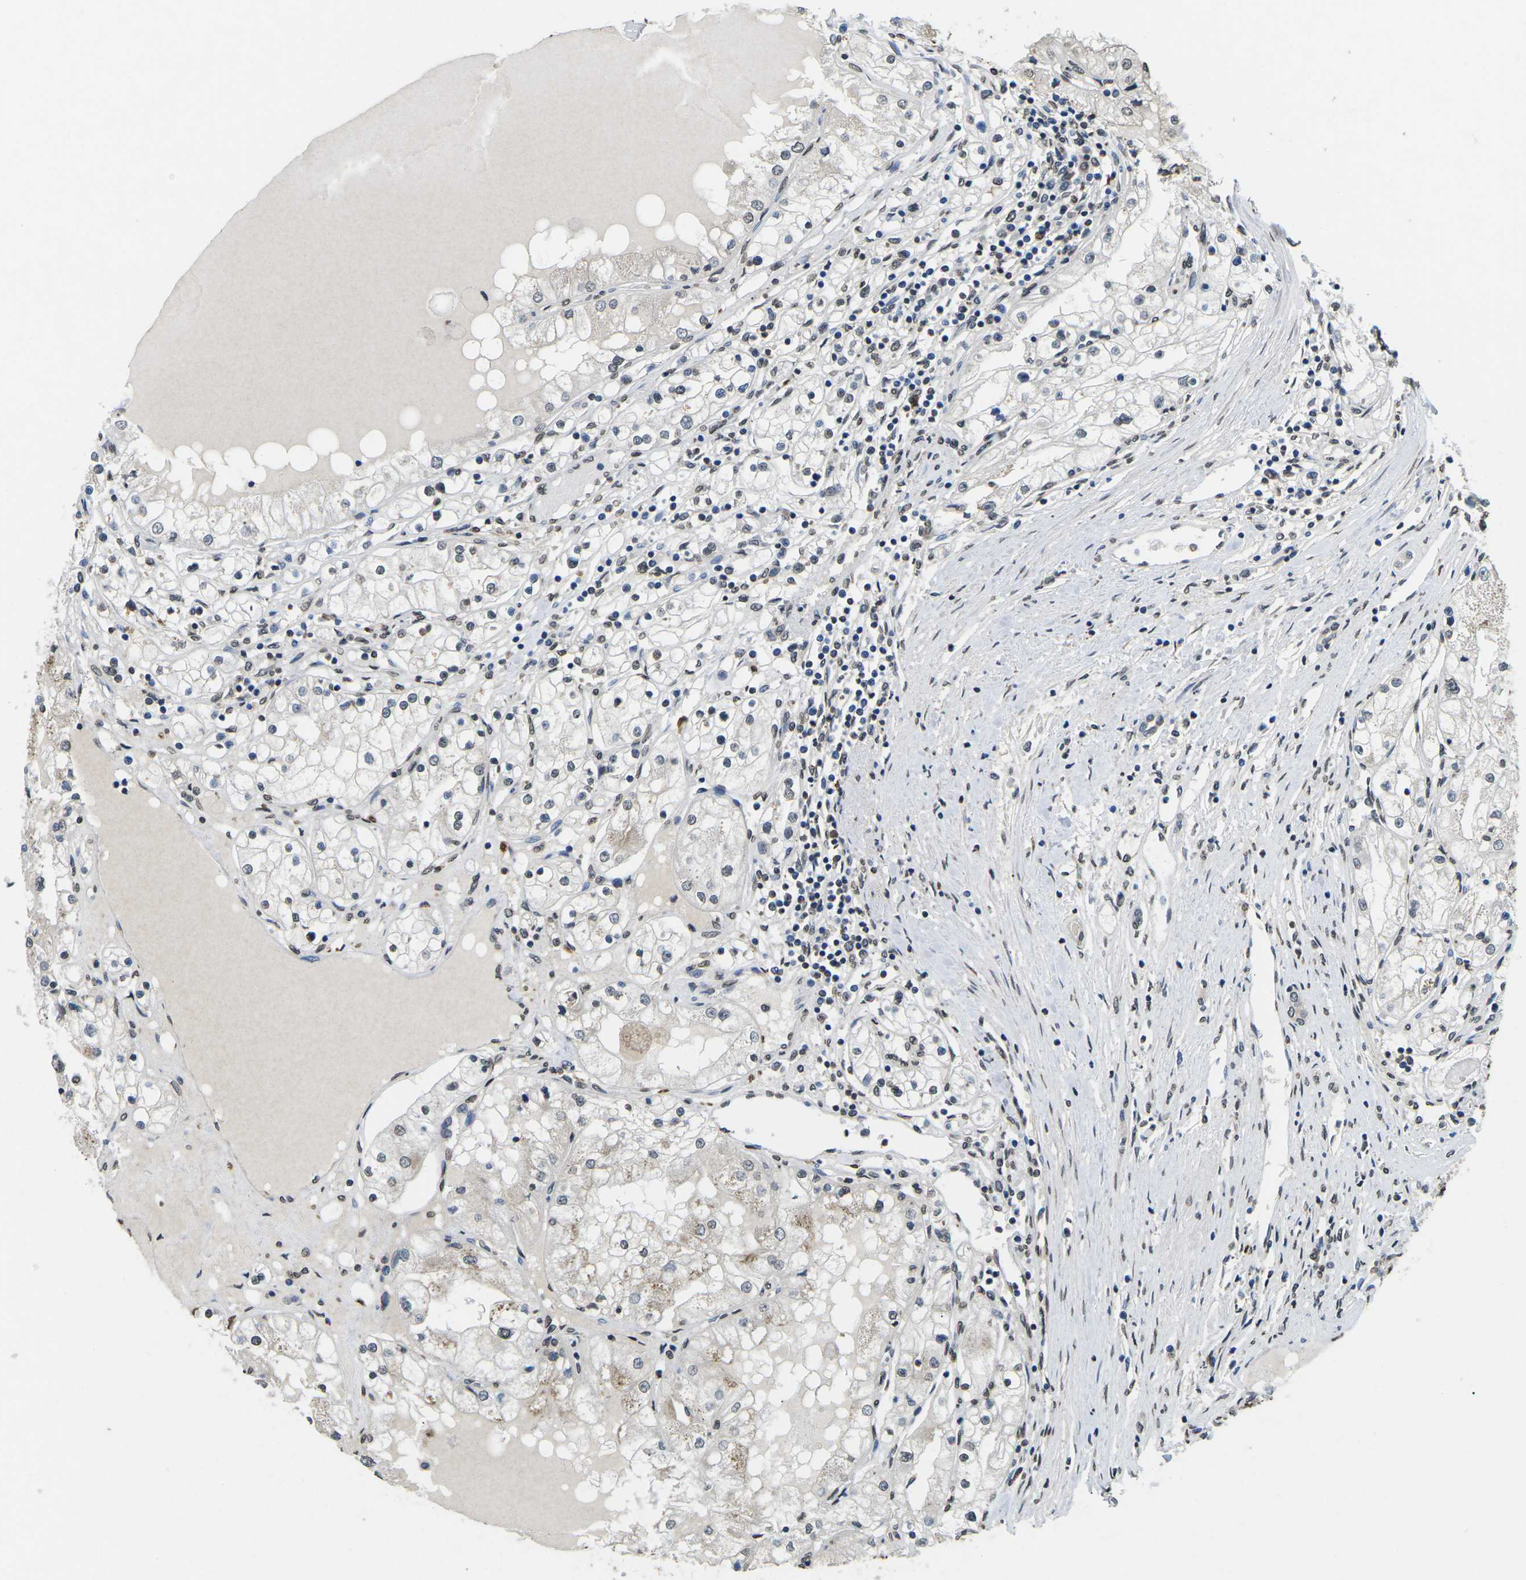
{"staining": {"intensity": "weak", "quantity": "<25%", "location": "cytoplasmic/membranous"}, "tissue": "renal cancer", "cell_type": "Tumor cells", "image_type": "cancer", "snomed": [{"axis": "morphology", "description": "Adenocarcinoma, NOS"}, {"axis": "topography", "description": "Kidney"}], "caption": "An IHC micrograph of renal adenocarcinoma is shown. There is no staining in tumor cells of renal adenocarcinoma. (DAB immunohistochemistry with hematoxylin counter stain).", "gene": "SCNN1B", "patient": {"sex": "male", "age": 68}}